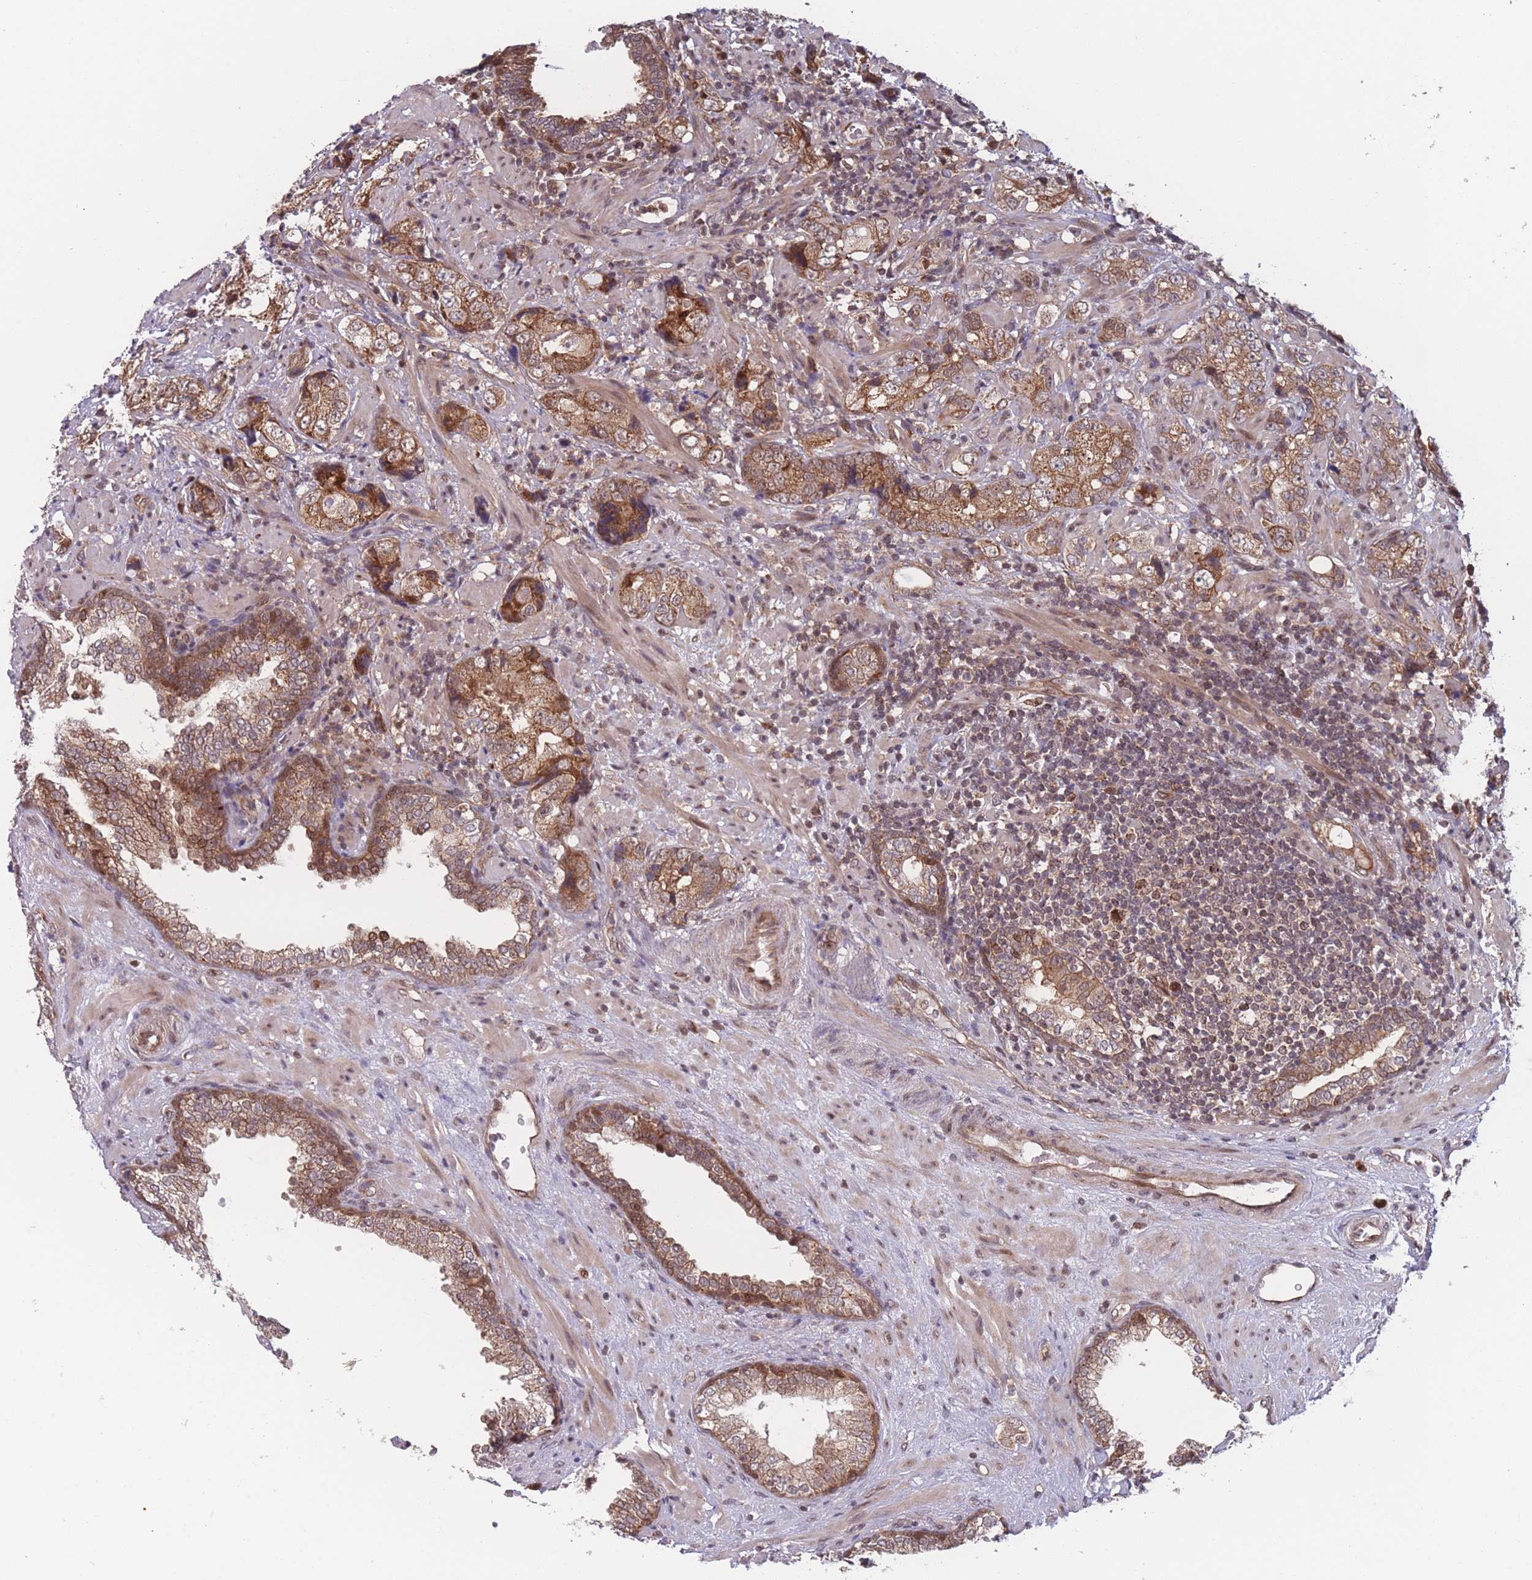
{"staining": {"intensity": "moderate", "quantity": ">75%", "location": "cytoplasmic/membranous"}, "tissue": "prostate cancer", "cell_type": "Tumor cells", "image_type": "cancer", "snomed": [{"axis": "morphology", "description": "Adenocarcinoma, High grade"}, {"axis": "topography", "description": "Prostate"}], "caption": "Protein analysis of prostate adenocarcinoma (high-grade) tissue reveals moderate cytoplasmic/membranous positivity in approximately >75% of tumor cells.", "gene": "RPS18", "patient": {"sex": "male", "age": 63}}